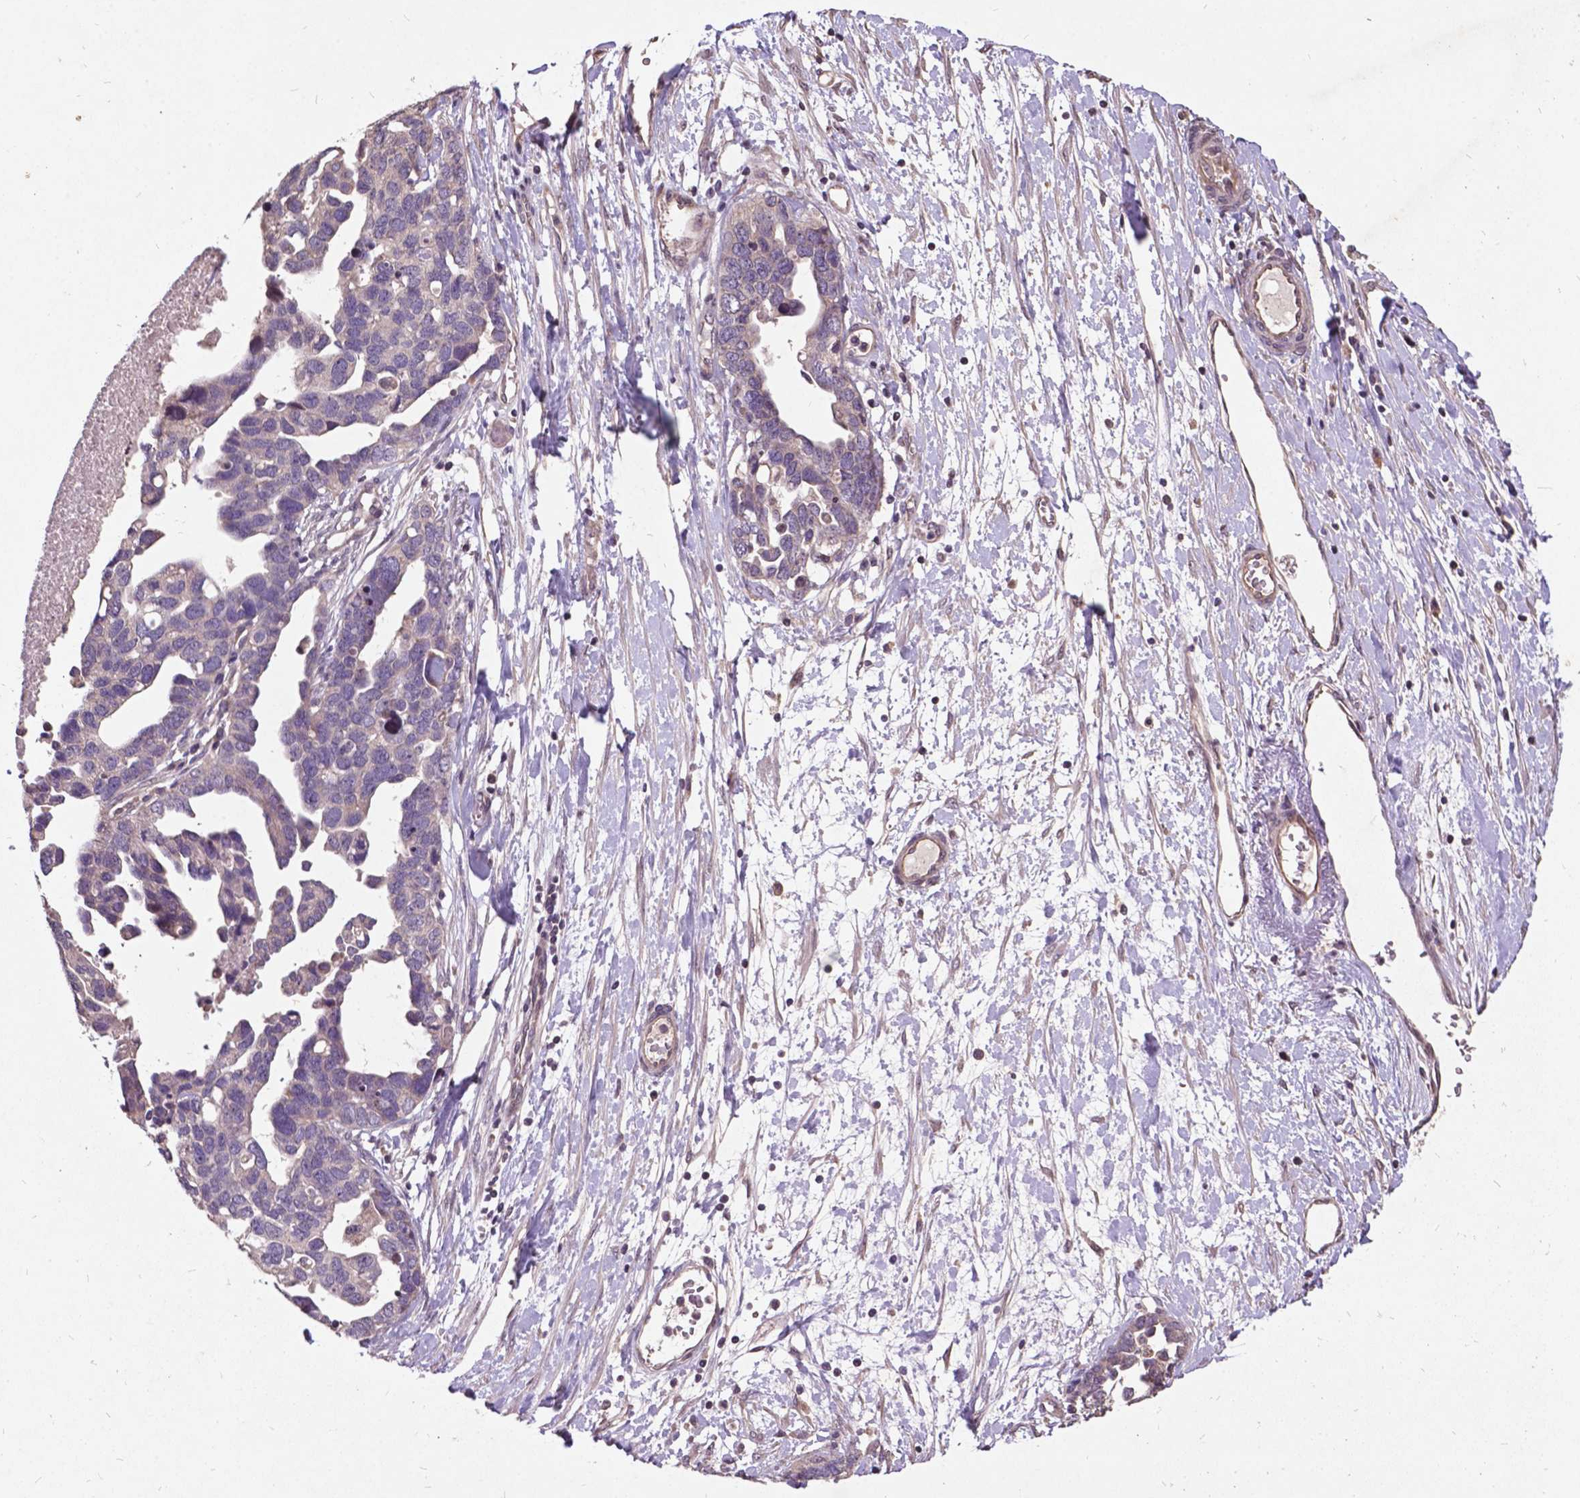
{"staining": {"intensity": "negative", "quantity": "none", "location": "none"}, "tissue": "ovarian cancer", "cell_type": "Tumor cells", "image_type": "cancer", "snomed": [{"axis": "morphology", "description": "Cystadenocarcinoma, serous, NOS"}, {"axis": "topography", "description": "Ovary"}], "caption": "Protein analysis of ovarian cancer shows no significant staining in tumor cells.", "gene": "AP1S3", "patient": {"sex": "female", "age": 54}}